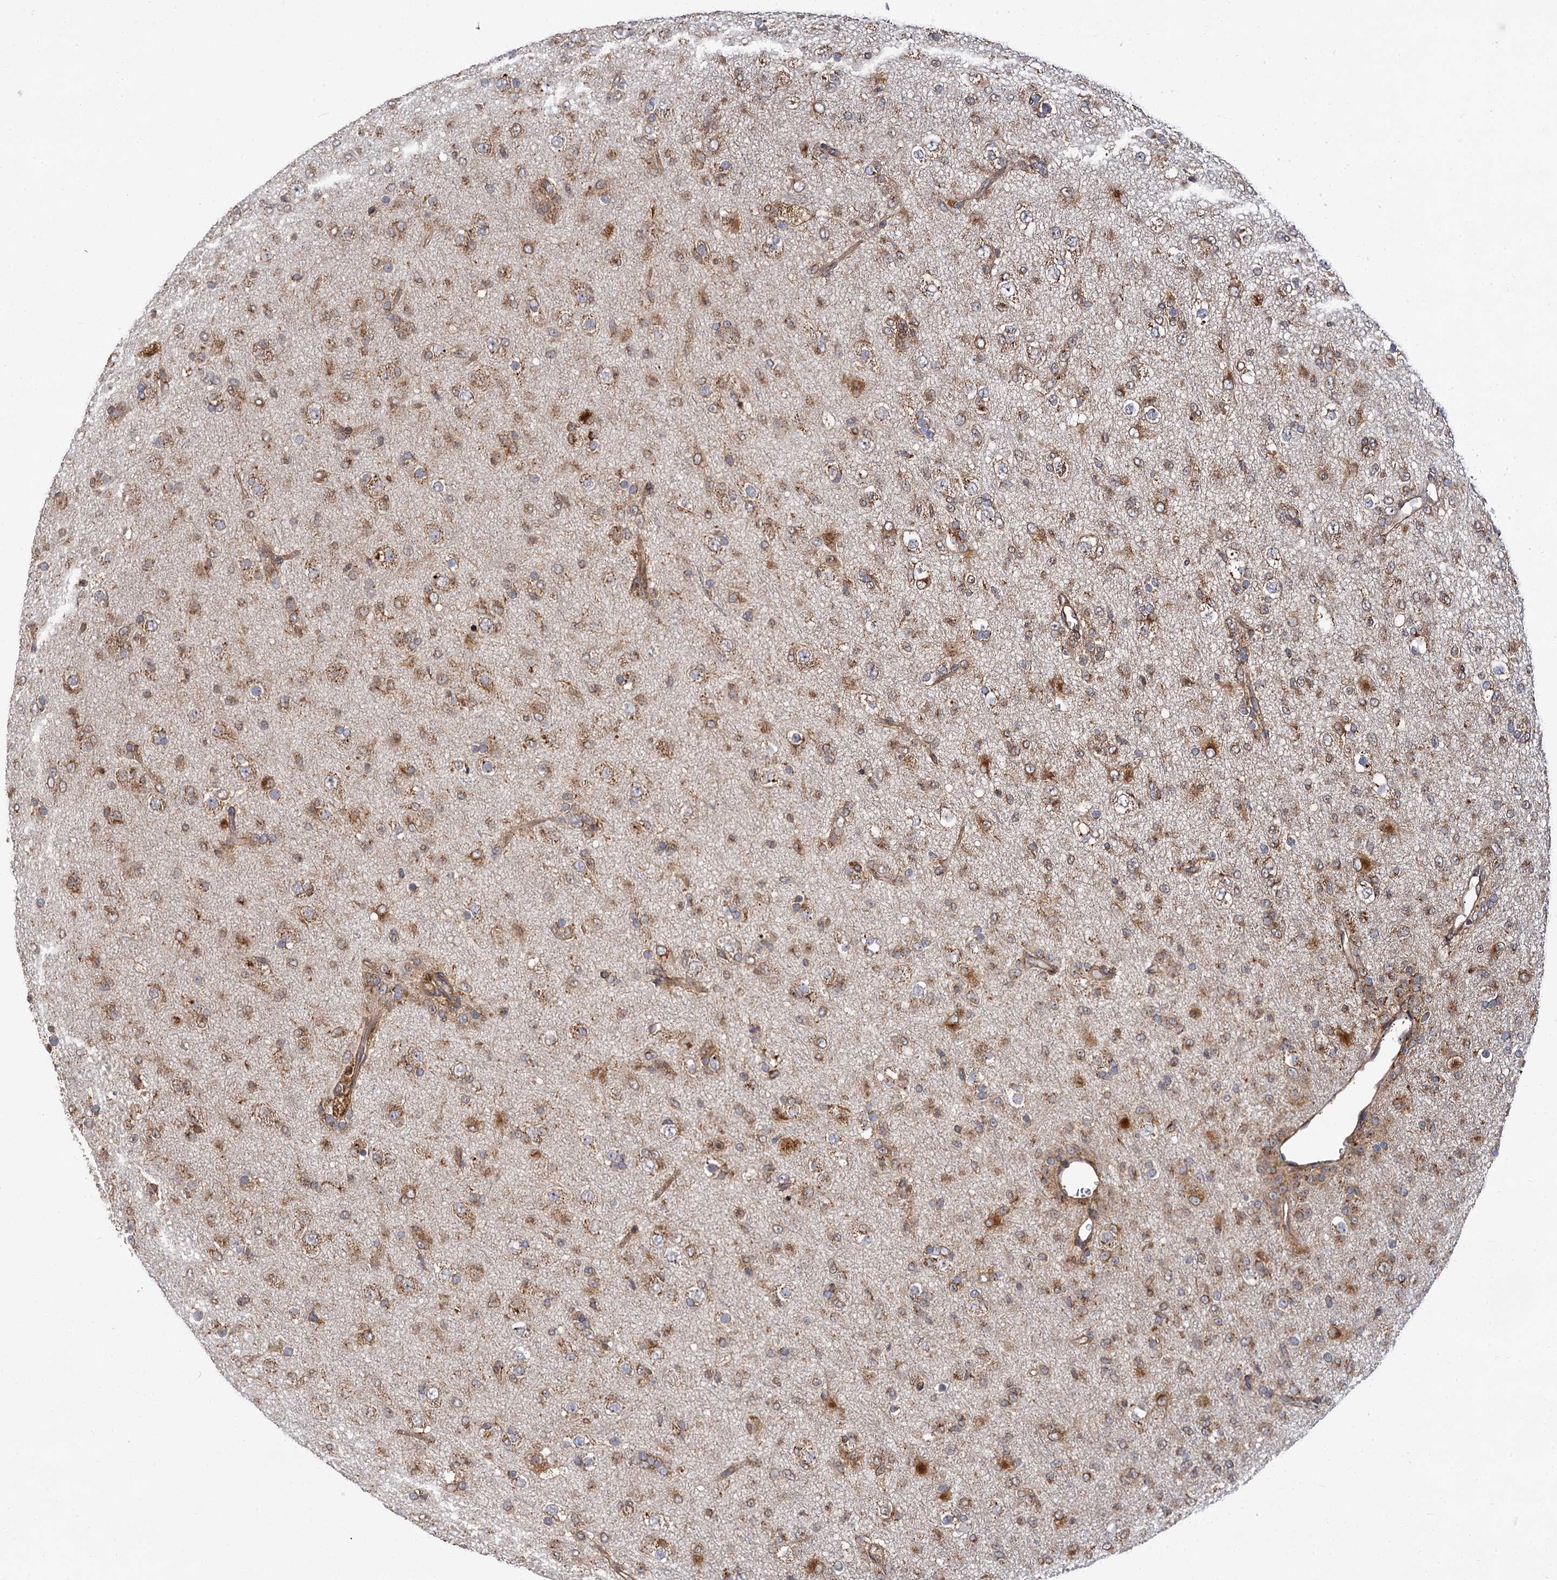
{"staining": {"intensity": "moderate", "quantity": ">75%", "location": "cytoplasmic/membranous"}, "tissue": "glioma", "cell_type": "Tumor cells", "image_type": "cancer", "snomed": [{"axis": "morphology", "description": "Glioma, malignant, Low grade"}, {"axis": "topography", "description": "Brain"}], "caption": "Glioma tissue shows moderate cytoplasmic/membranous positivity in about >75% of tumor cells, visualized by immunohistochemistry.", "gene": "PPIP5K2", "patient": {"sex": "male", "age": 65}}